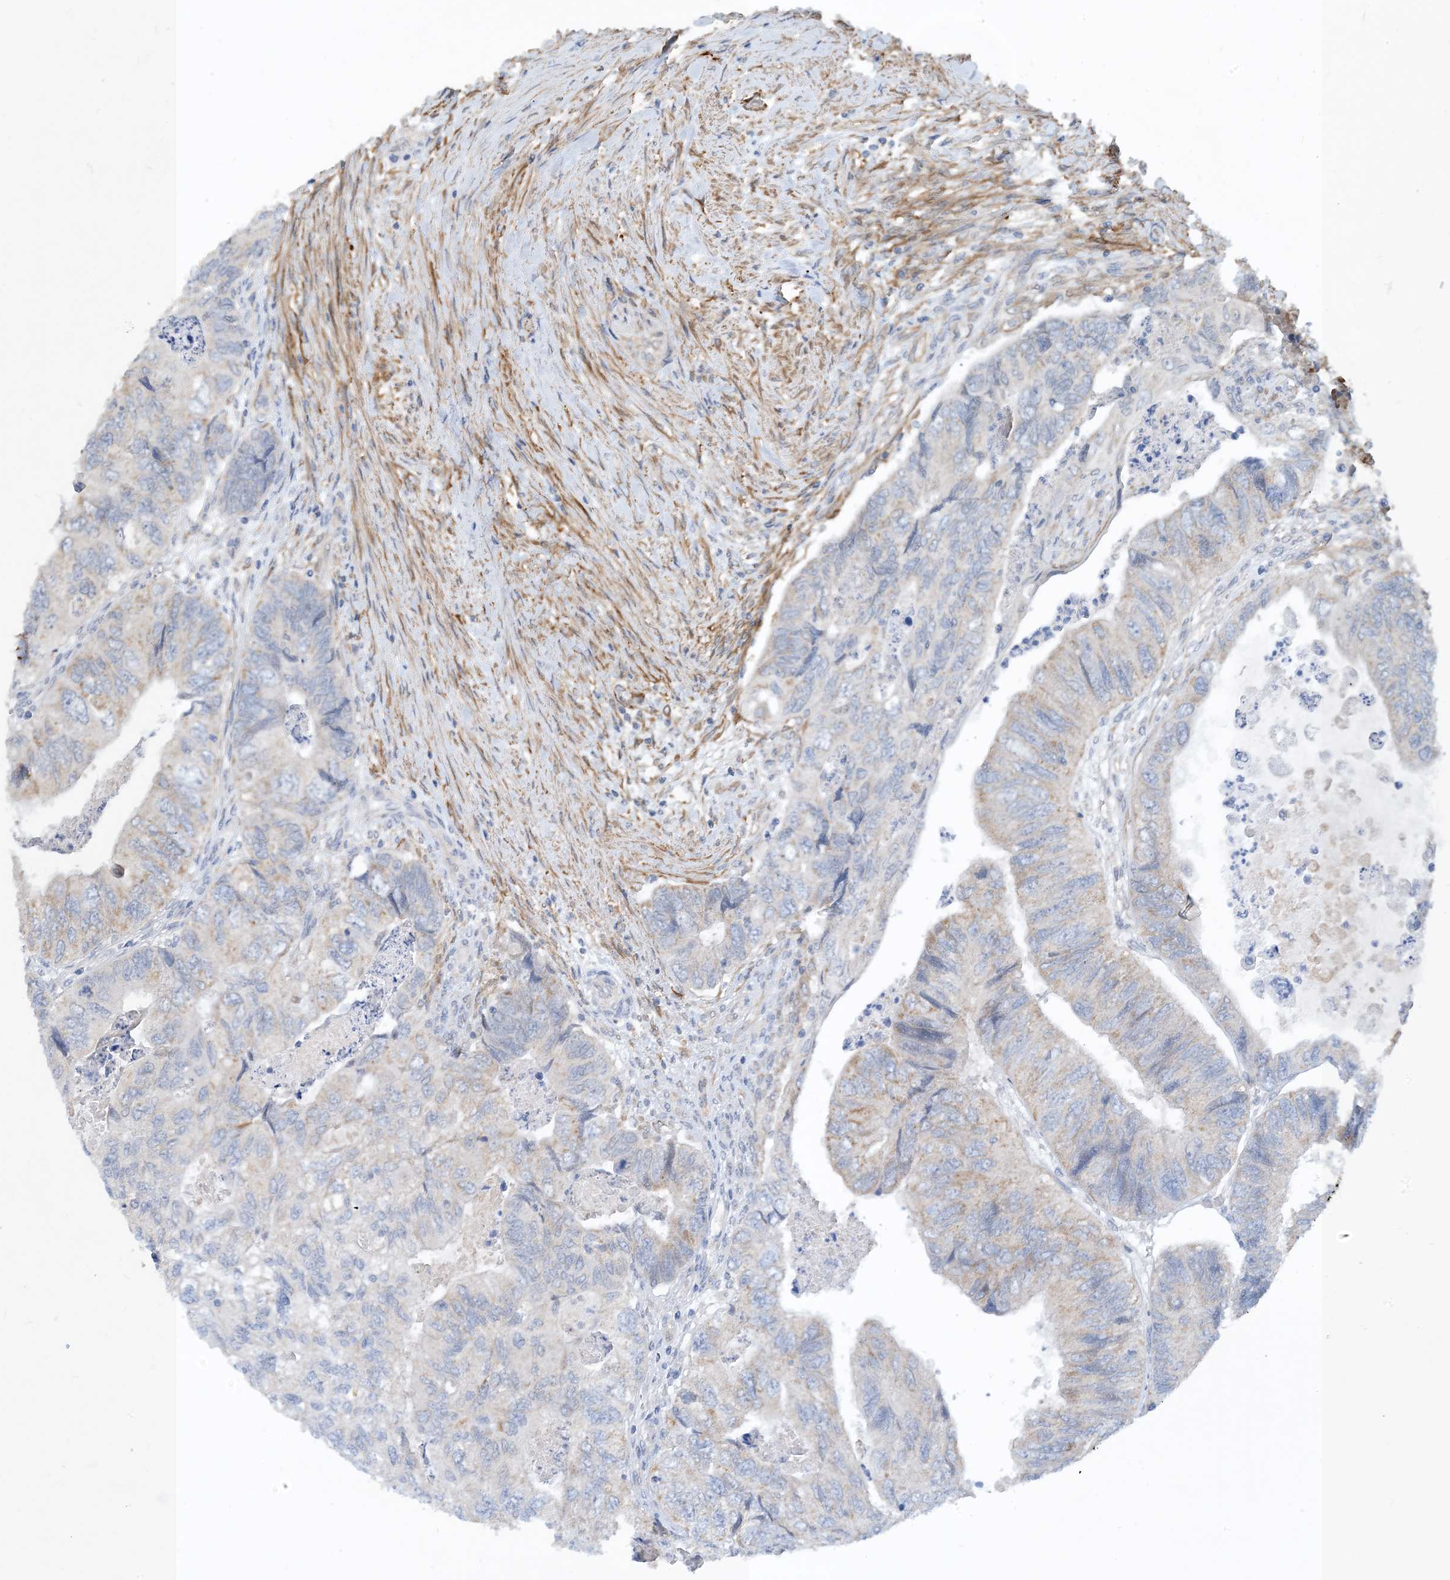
{"staining": {"intensity": "moderate", "quantity": "<25%", "location": "cytoplasmic/membranous"}, "tissue": "colorectal cancer", "cell_type": "Tumor cells", "image_type": "cancer", "snomed": [{"axis": "morphology", "description": "Adenocarcinoma, NOS"}, {"axis": "topography", "description": "Rectum"}], "caption": "IHC of colorectal adenocarcinoma demonstrates low levels of moderate cytoplasmic/membranous staining in approximately <25% of tumor cells.", "gene": "EIF2A", "patient": {"sex": "male", "age": 63}}